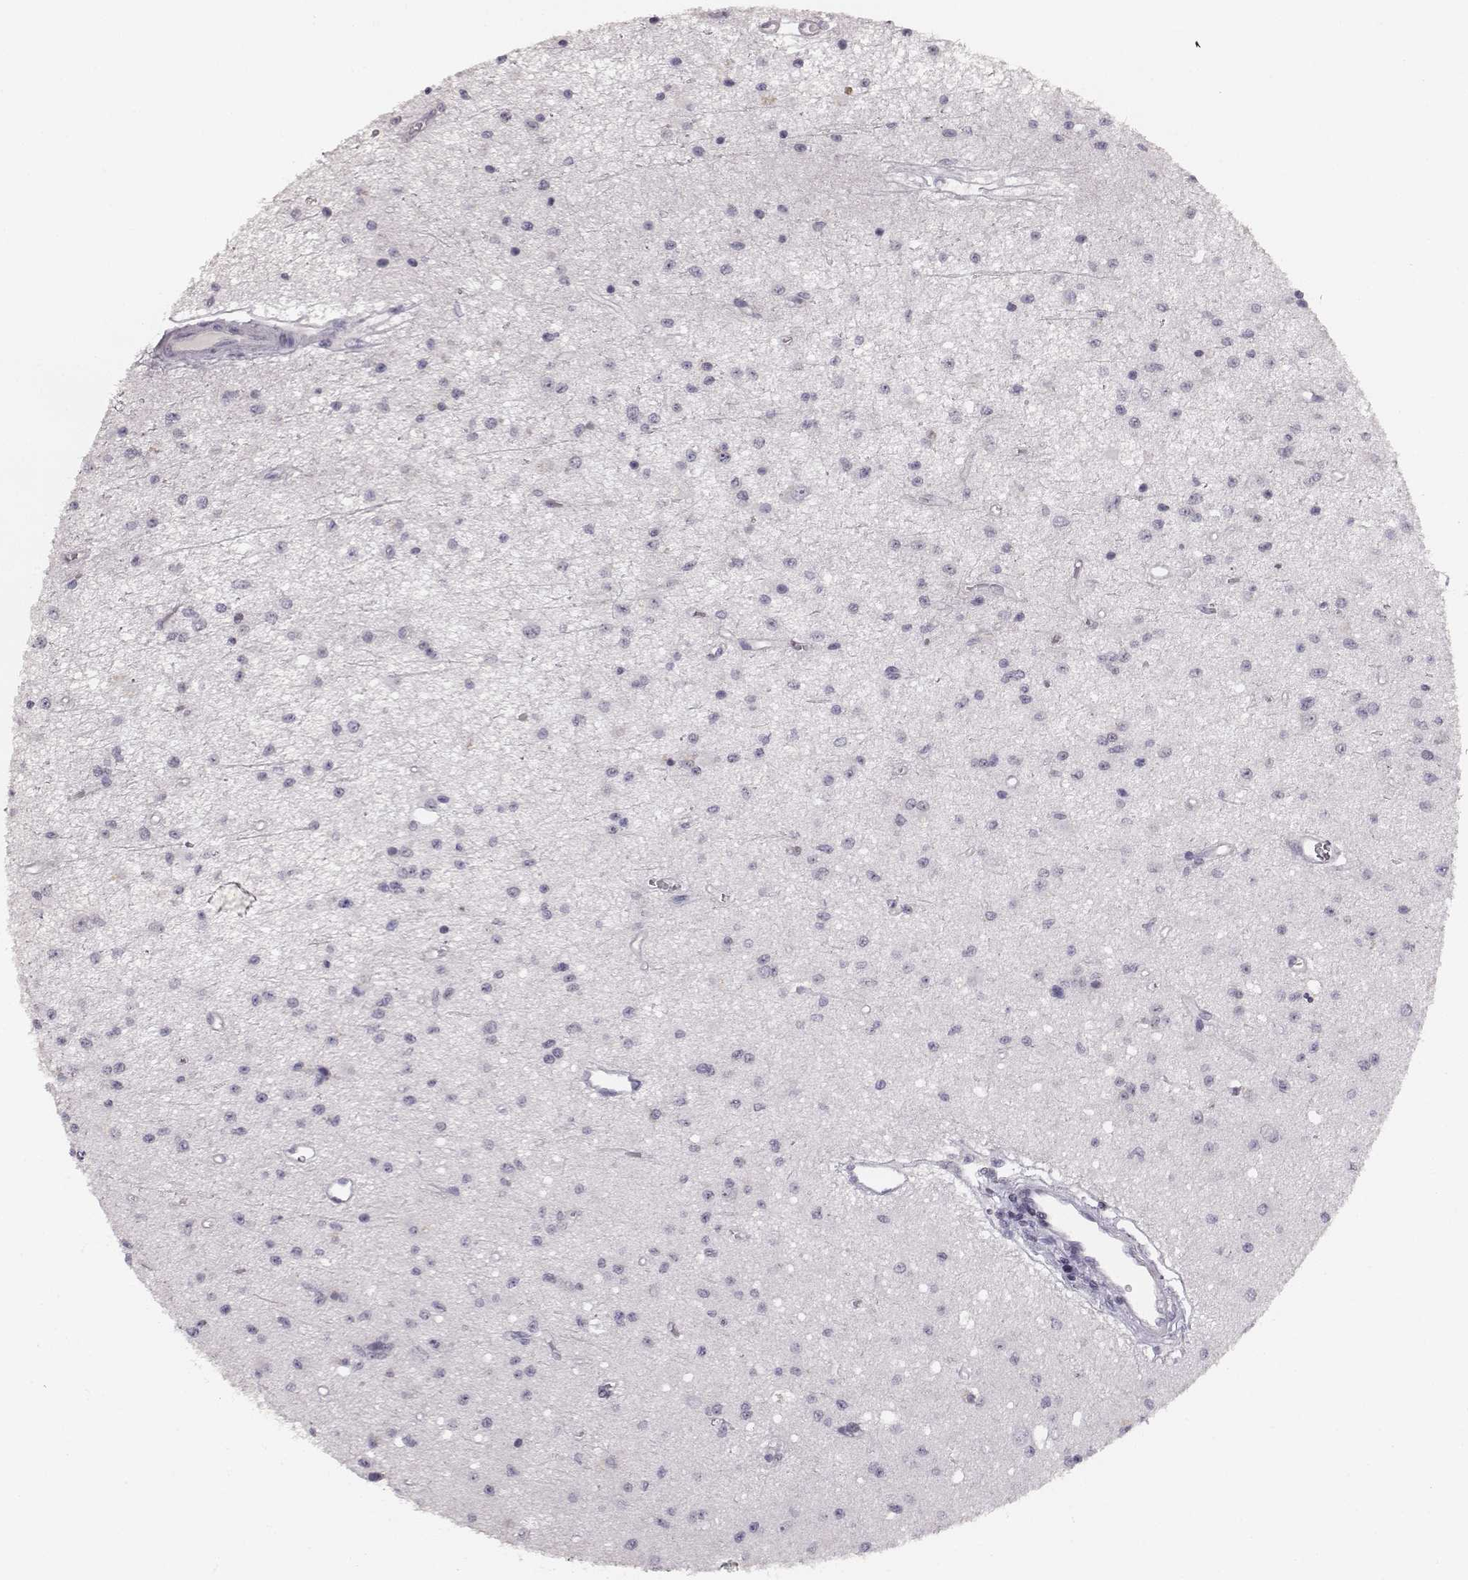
{"staining": {"intensity": "negative", "quantity": "none", "location": "none"}, "tissue": "glioma", "cell_type": "Tumor cells", "image_type": "cancer", "snomed": [{"axis": "morphology", "description": "Glioma, malignant, Low grade"}, {"axis": "topography", "description": "Brain"}], "caption": "Histopathology image shows no significant protein positivity in tumor cells of malignant glioma (low-grade). The staining was performed using DAB (3,3'-diaminobenzidine) to visualize the protein expression in brown, while the nuclei were stained in blue with hematoxylin (Magnification: 20x).", "gene": "NIFK", "patient": {"sex": "female", "age": 45}}